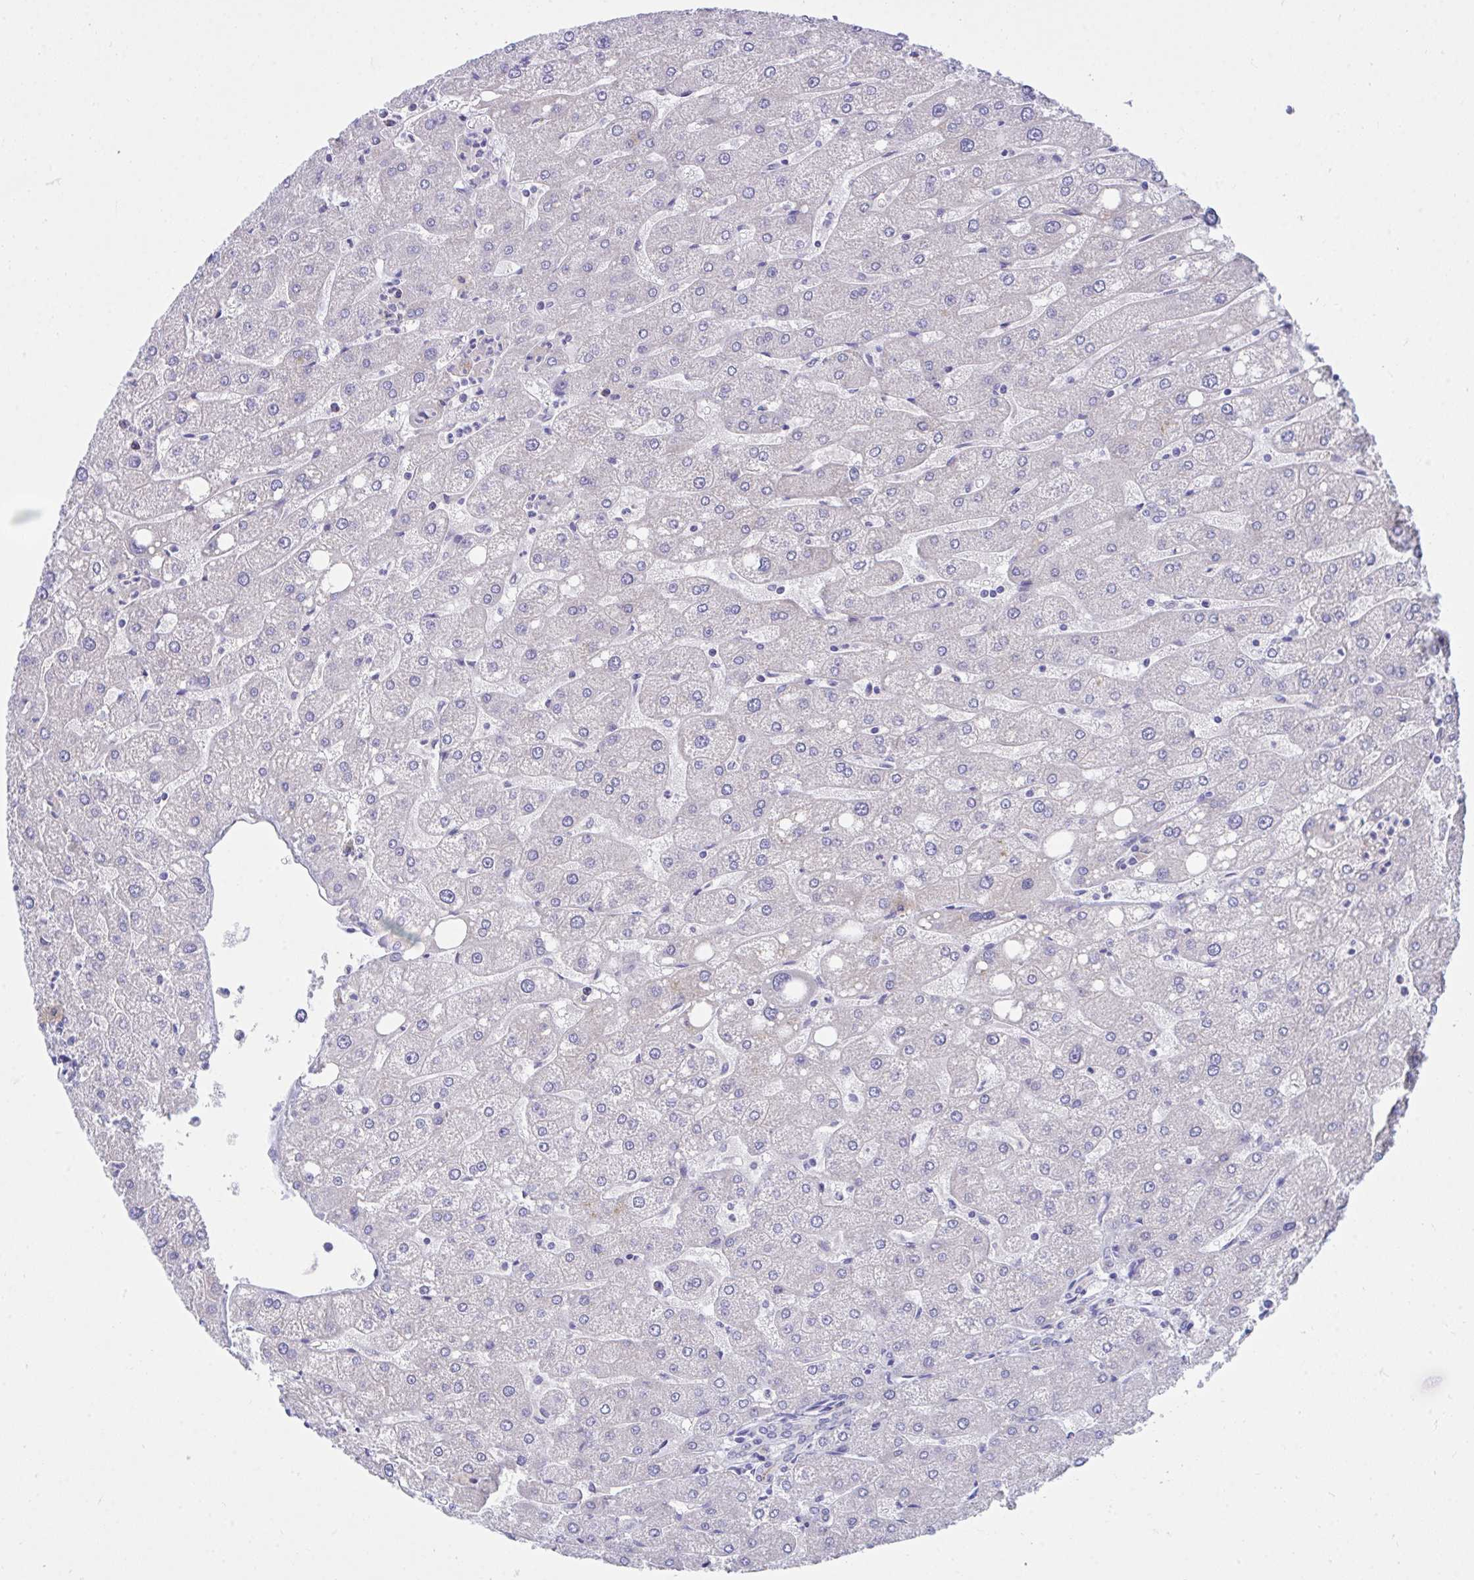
{"staining": {"intensity": "negative", "quantity": "none", "location": "none"}, "tissue": "liver", "cell_type": "Cholangiocytes", "image_type": "normal", "snomed": [{"axis": "morphology", "description": "Normal tissue, NOS"}, {"axis": "topography", "description": "Liver"}], "caption": "Immunohistochemical staining of benign human liver shows no significant staining in cholangiocytes.", "gene": "PLEKHH1", "patient": {"sex": "male", "age": 67}}